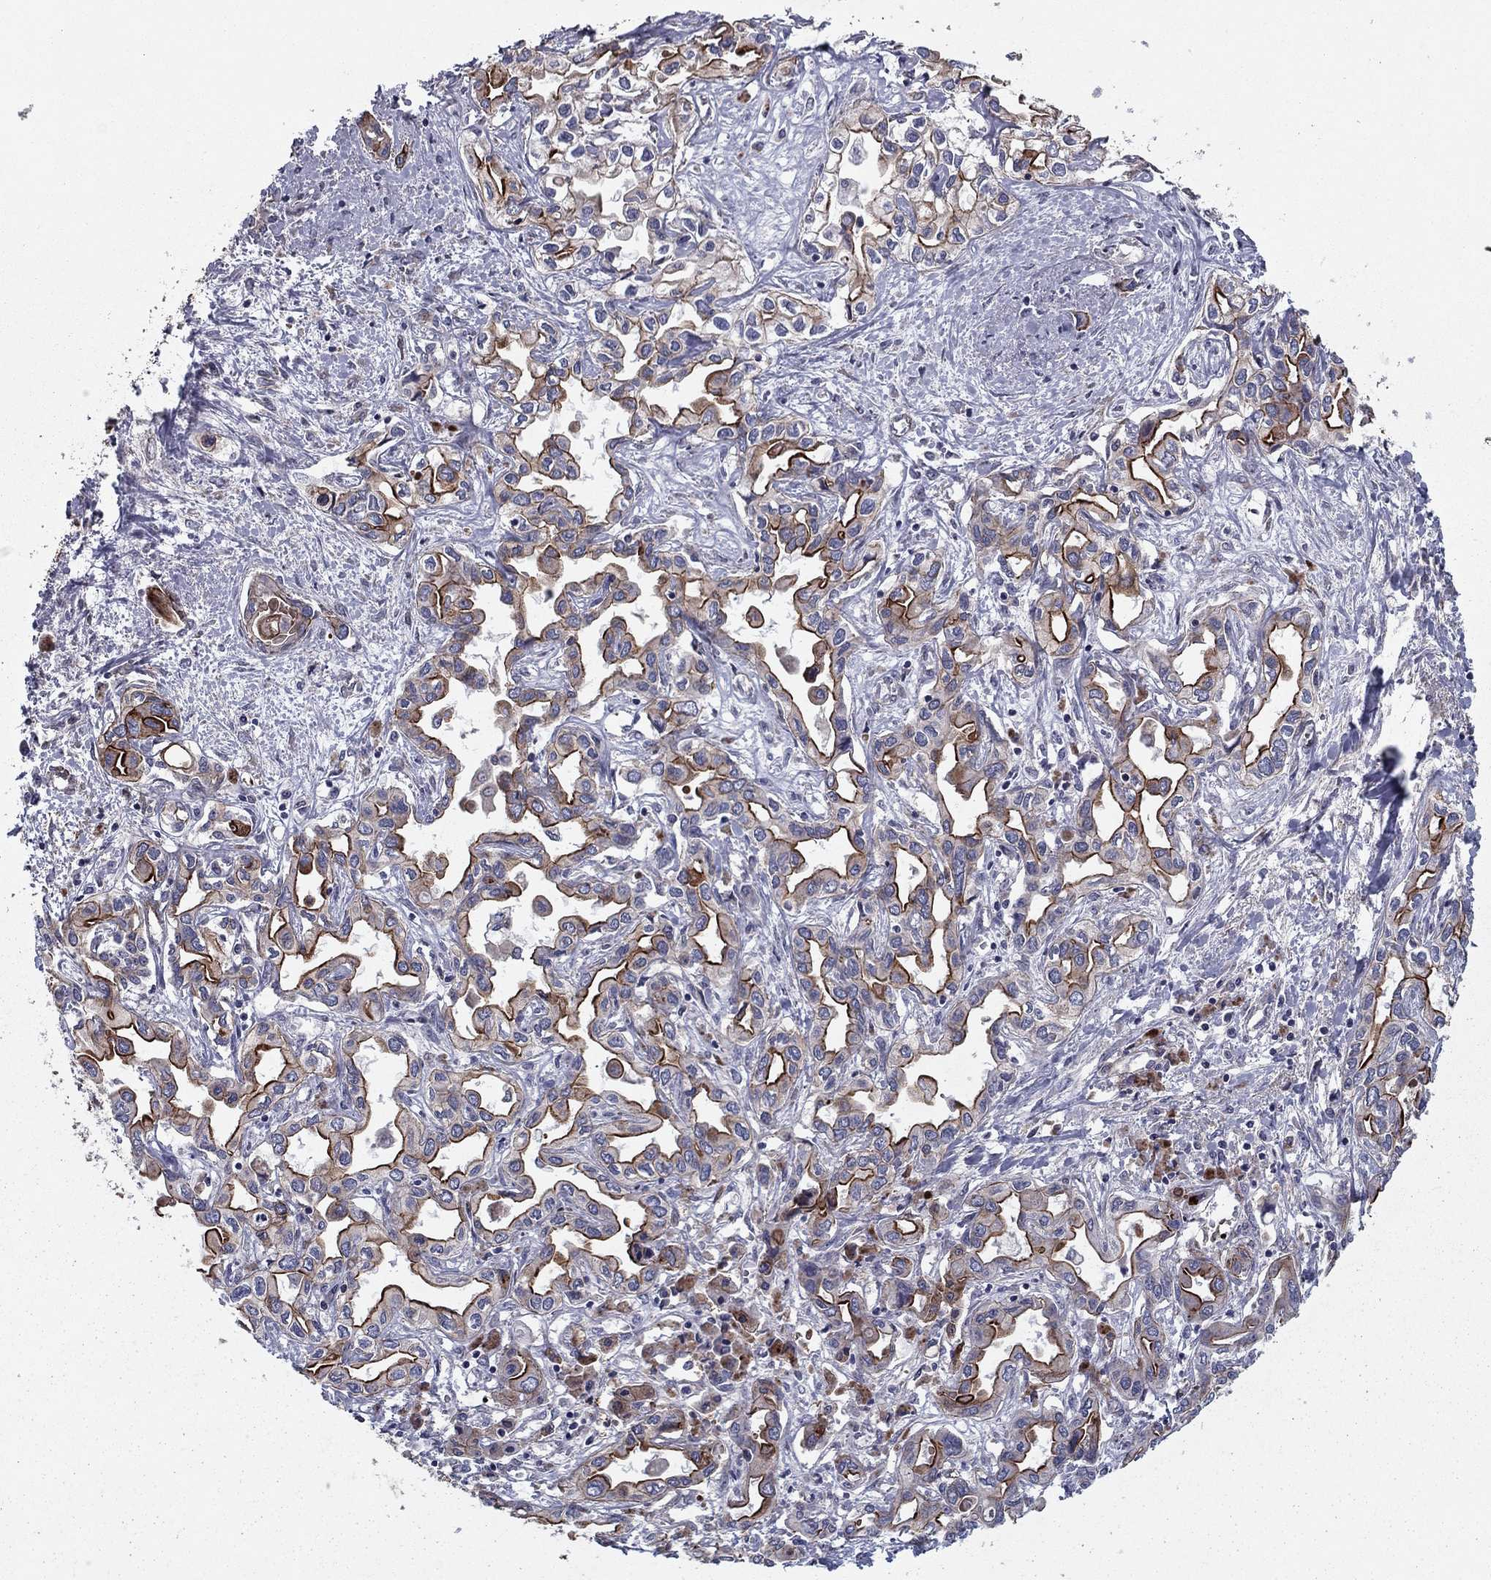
{"staining": {"intensity": "strong", "quantity": "25%-75%", "location": "cytoplasmic/membranous"}, "tissue": "liver cancer", "cell_type": "Tumor cells", "image_type": "cancer", "snomed": [{"axis": "morphology", "description": "Cholangiocarcinoma"}, {"axis": "topography", "description": "Liver"}], "caption": "The micrograph reveals a brown stain indicating the presence of a protein in the cytoplasmic/membranous of tumor cells in liver cholangiocarcinoma. The staining was performed using DAB to visualize the protein expression in brown, while the nuclei were stained in blue with hematoxylin (Magnification: 20x).", "gene": "SHMT1", "patient": {"sex": "female", "age": 64}}